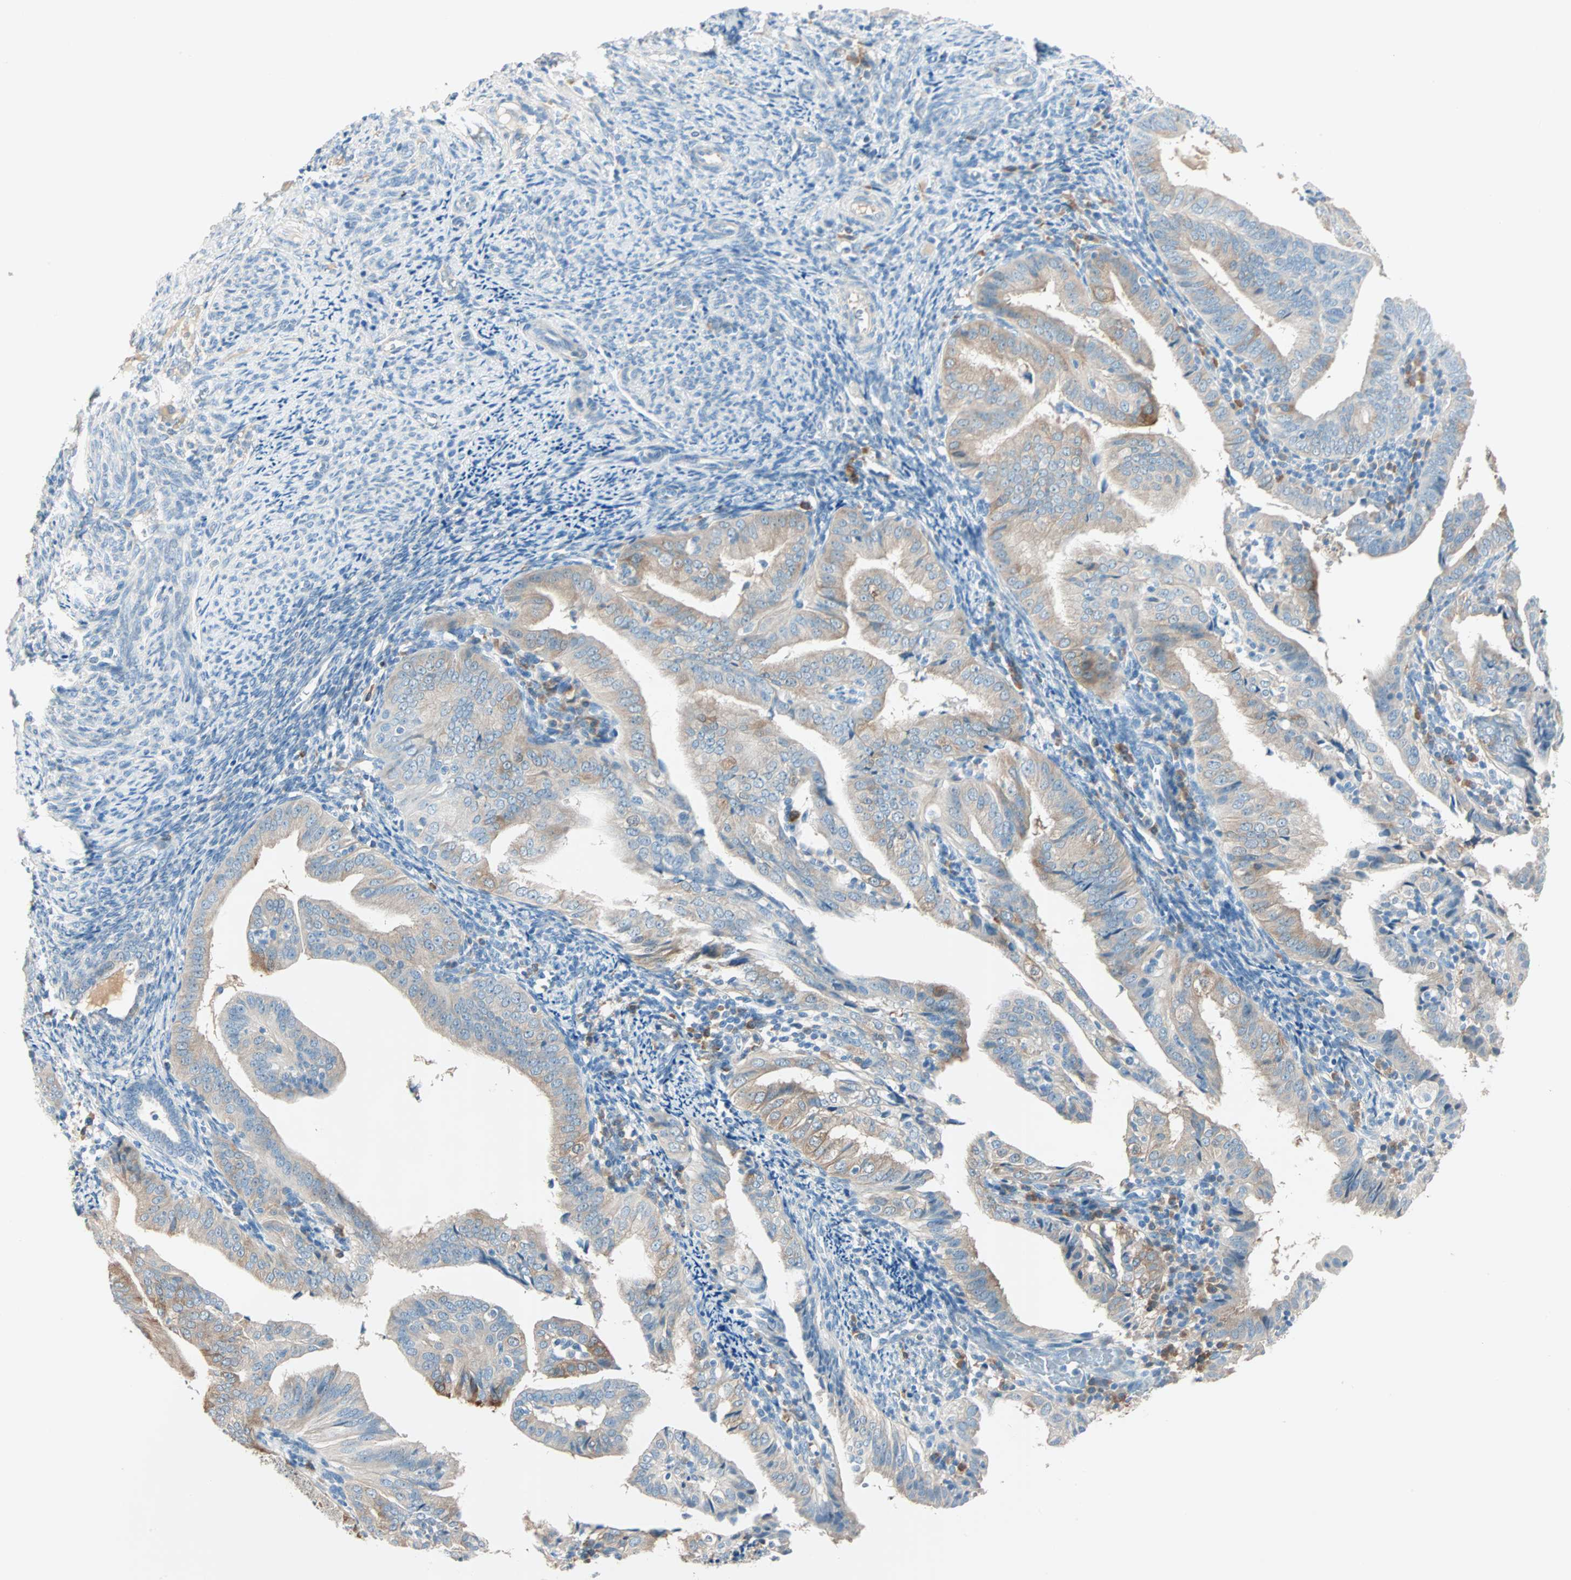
{"staining": {"intensity": "moderate", "quantity": "25%-75%", "location": "cytoplasmic/membranous"}, "tissue": "endometrial cancer", "cell_type": "Tumor cells", "image_type": "cancer", "snomed": [{"axis": "morphology", "description": "Adenocarcinoma, NOS"}, {"axis": "topography", "description": "Endometrium"}], "caption": "Adenocarcinoma (endometrial) stained with DAB IHC displays medium levels of moderate cytoplasmic/membranous staining in approximately 25%-75% of tumor cells. (DAB (3,3'-diaminobenzidine) IHC, brown staining for protein, blue staining for nuclei).", "gene": "ATF6", "patient": {"sex": "female", "age": 58}}